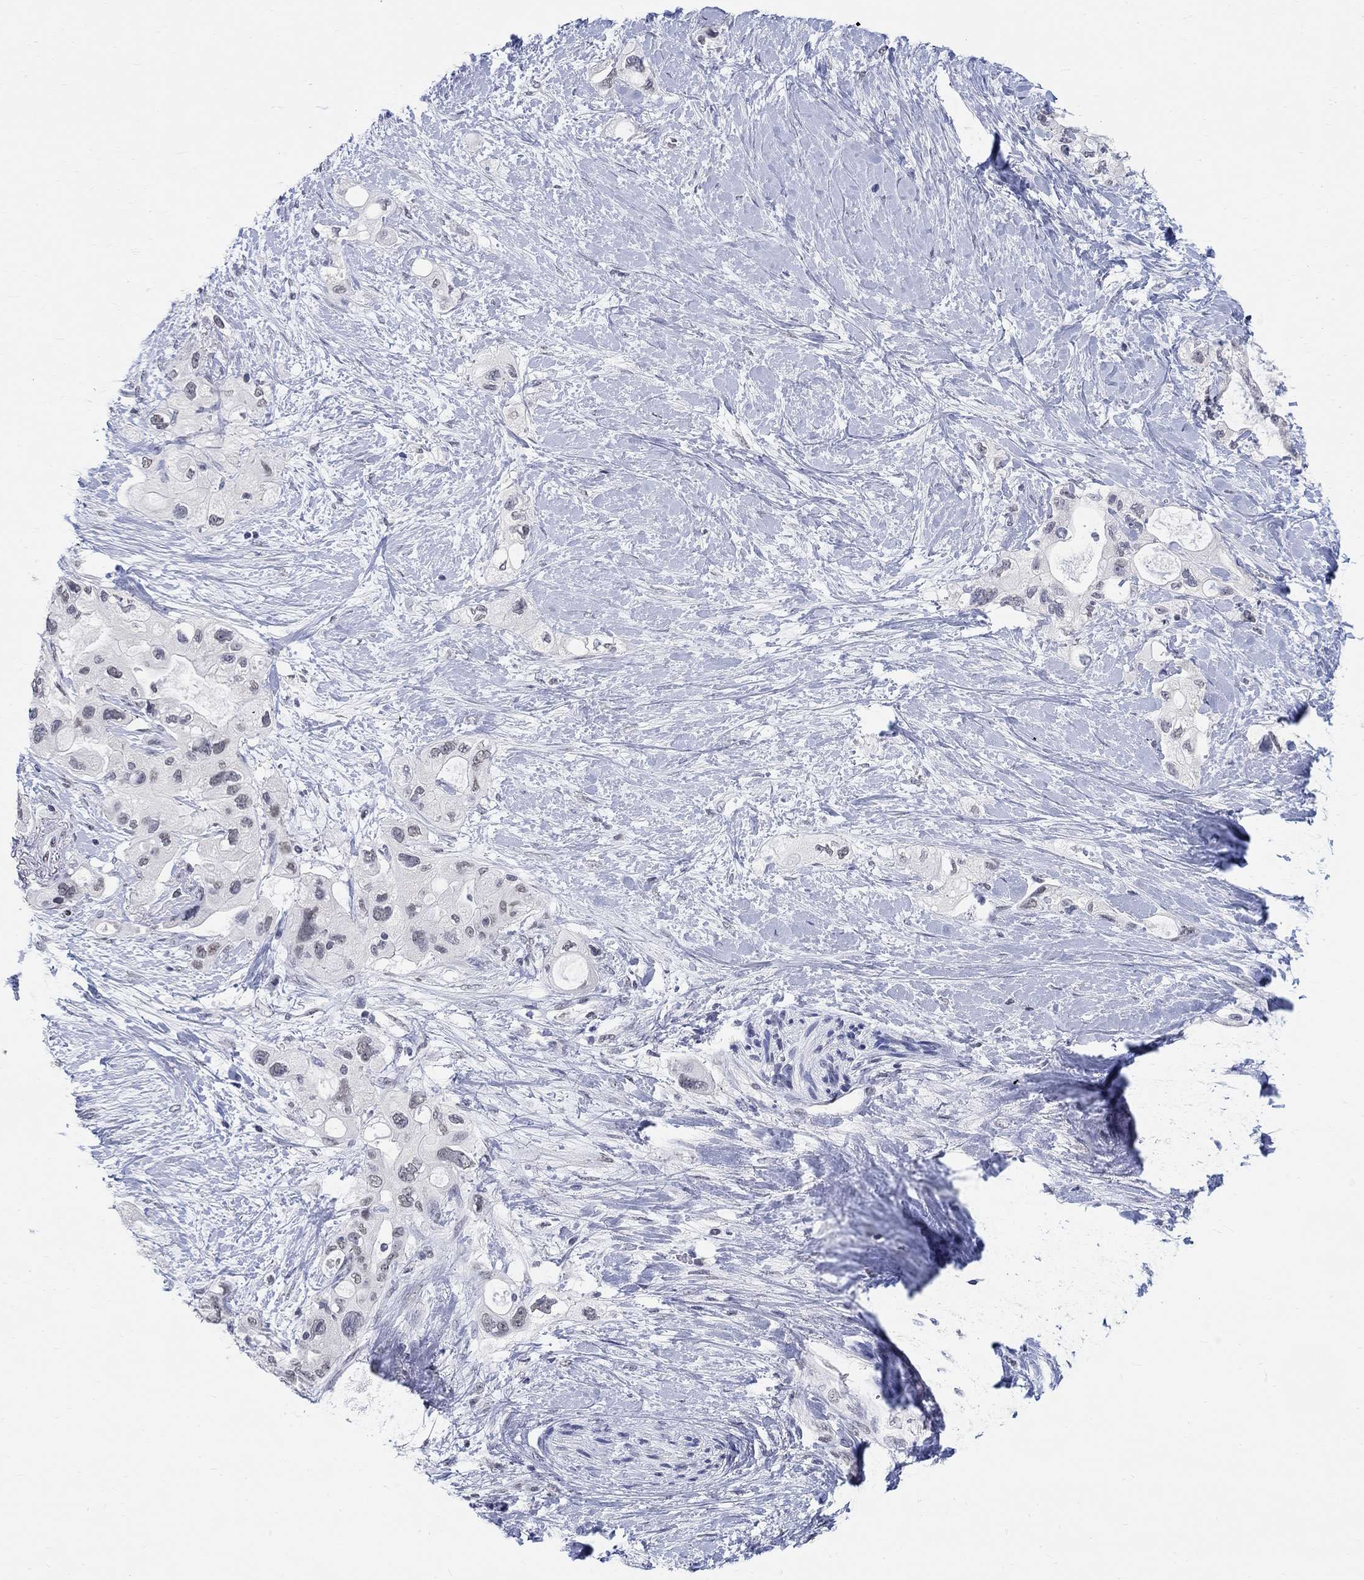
{"staining": {"intensity": "negative", "quantity": "none", "location": "none"}, "tissue": "pancreatic cancer", "cell_type": "Tumor cells", "image_type": "cancer", "snomed": [{"axis": "morphology", "description": "Adenocarcinoma, NOS"}, {"axis": "topography", "description": "Pancreas"}], "caption": "Immunohistochemistry (IHC) micrograph of human adenocarcinoma (pancreatic) stained for a protein (brown), which demonstrates no staining in tumor cells.", "gene": "ANKS1B", "patient": {"sex": "female", "age": 56}}